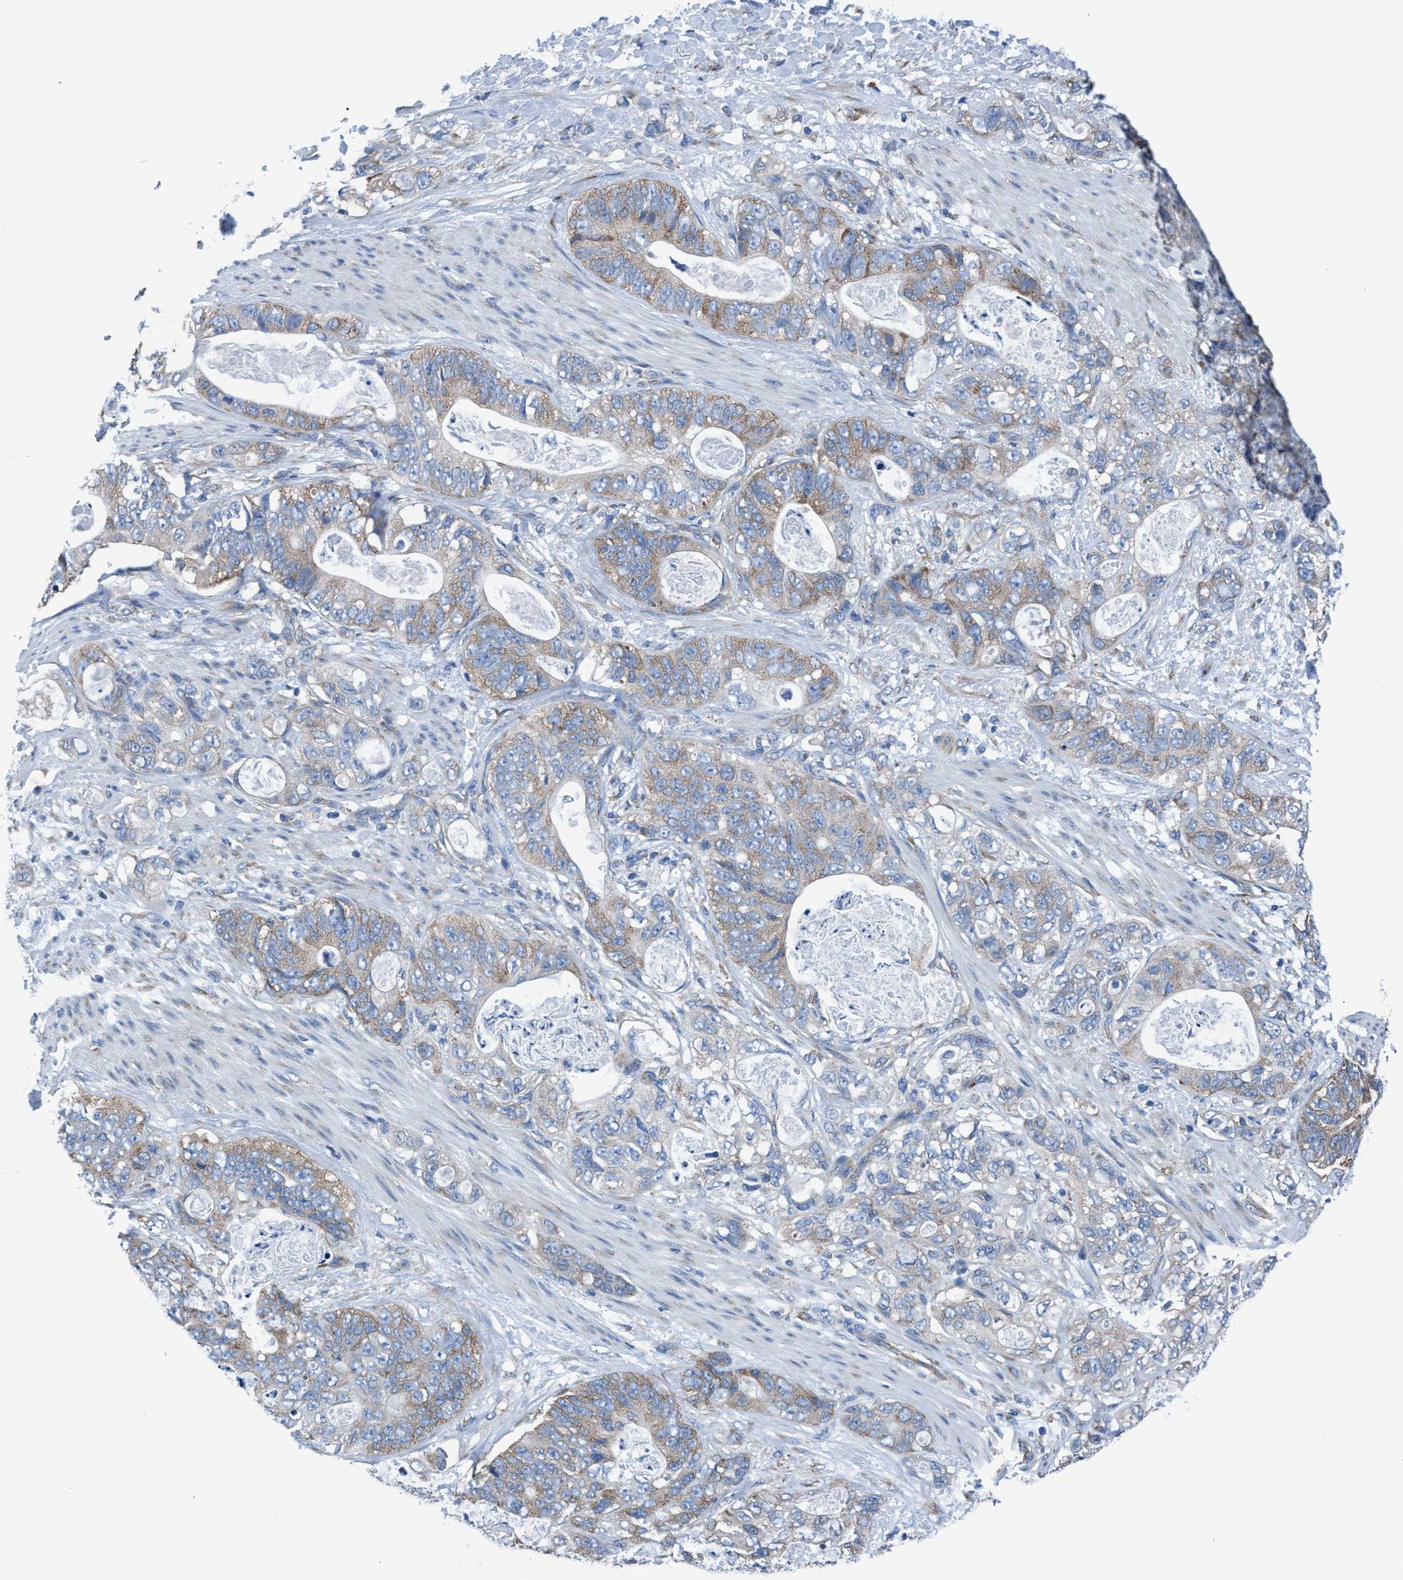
{"staining": {"intensity": "weak", "quantity": "<25%", "location": "cytoplasmic/membranous"}, "tissue": "stomach cancer", "cell_type": "Tumor cells", "image_type": "cancer", "snomed": [{"axis": "morphology", "description": "Normal tissue, NOS"}, {"axis": "morphology", "description": "Adenocarcinoma, NOS"}, {"axis": "topography", "description": "Stomach"}], "caption": "There is no significant positivity in tumor cells of stomach adenocarcinoma.", "gene": "NMT1", "patient": {"sex": "female", "age": 89}}